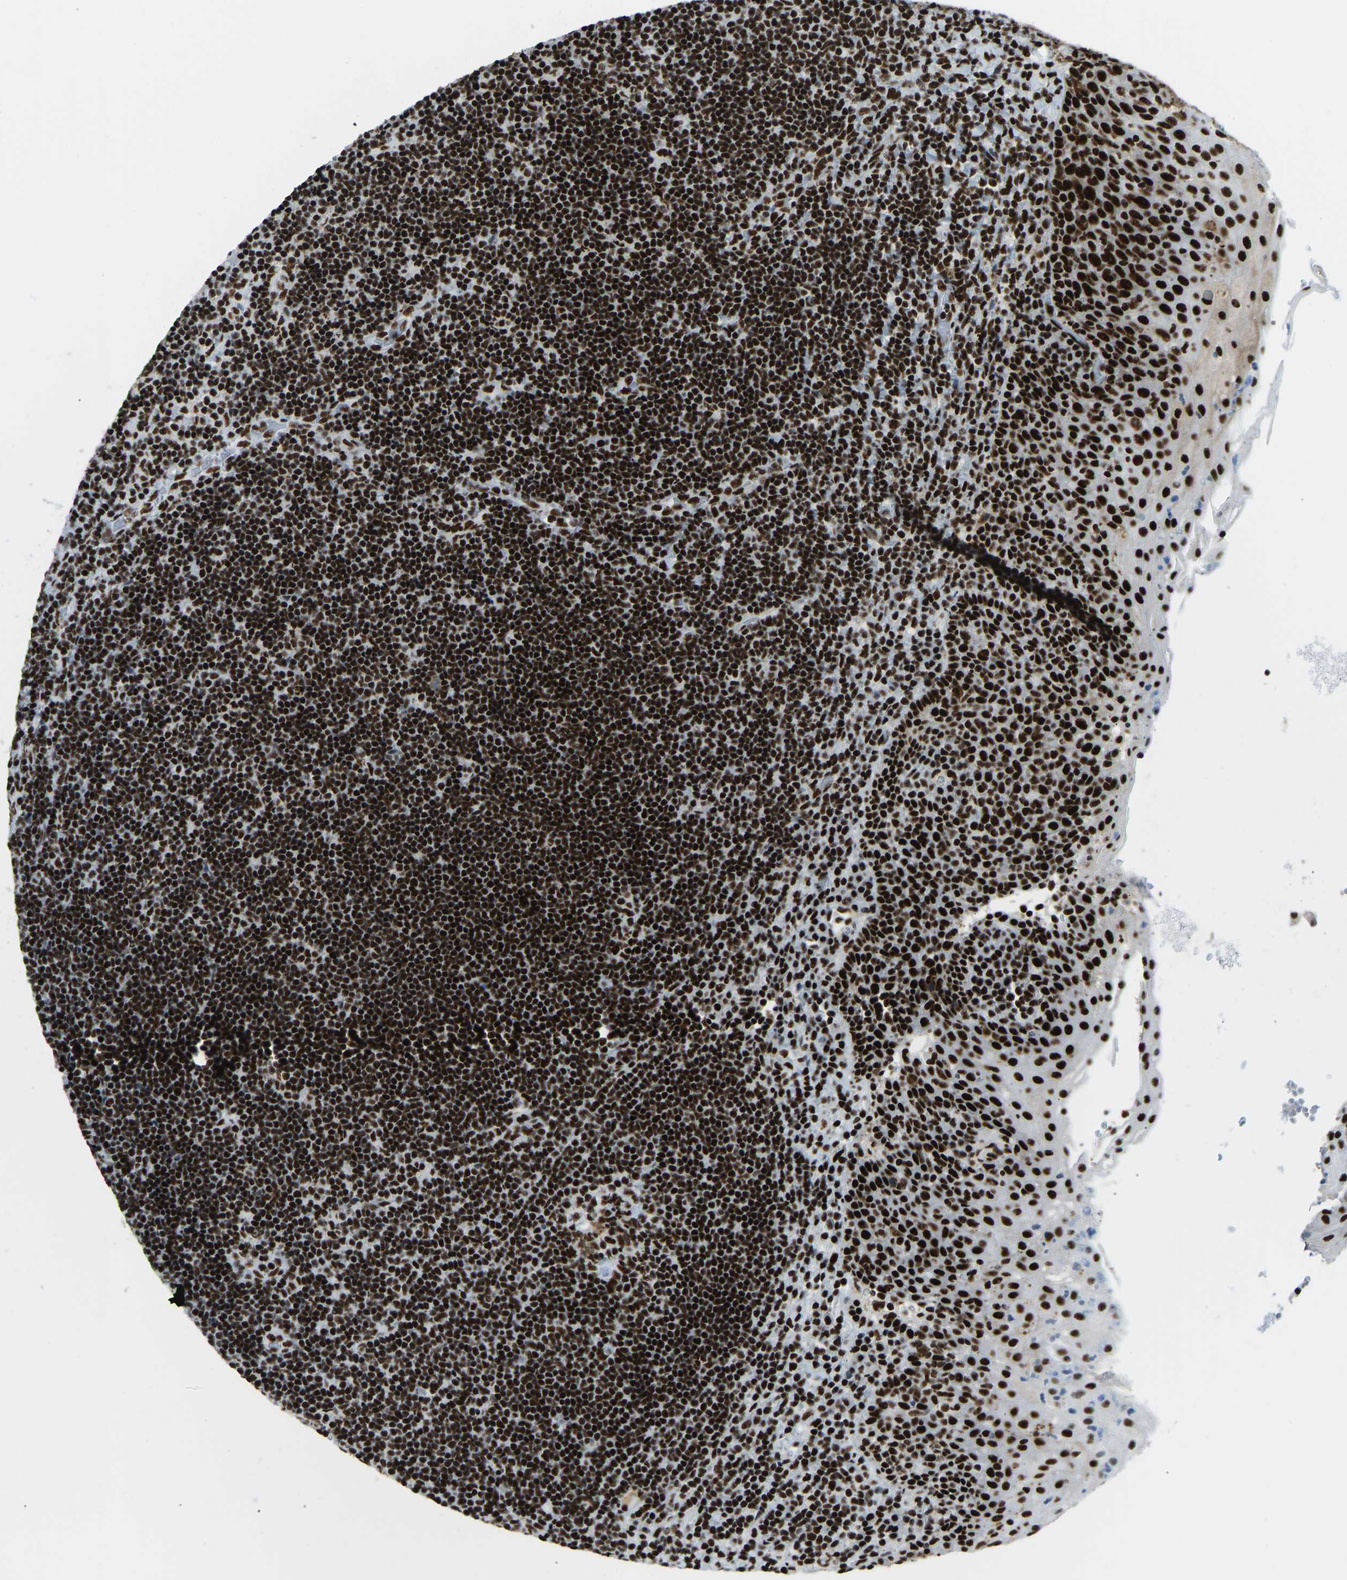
{"staining": {"intensity": "strong", "quantity": ">75%", "location": "nuclear"}, "tissue": "lymphoma", "cell_type": "Tumor cells", "image_type": "cancer", "snomed": [{"axis": "morphology", "description": "Malignant lymphoma, non-Hodgkin's type, High grade"}, {"axis": "topography", "description": "Tonsil"}], "caption": "Protein analysis of high-grade malignant lymphoma, non-Hodgkin's type tissue displays strong nuclear positivity in approximately >75% of tumor cells.", "gene": "FOXK1", "patient": {"sex": "female", "age": 36}}